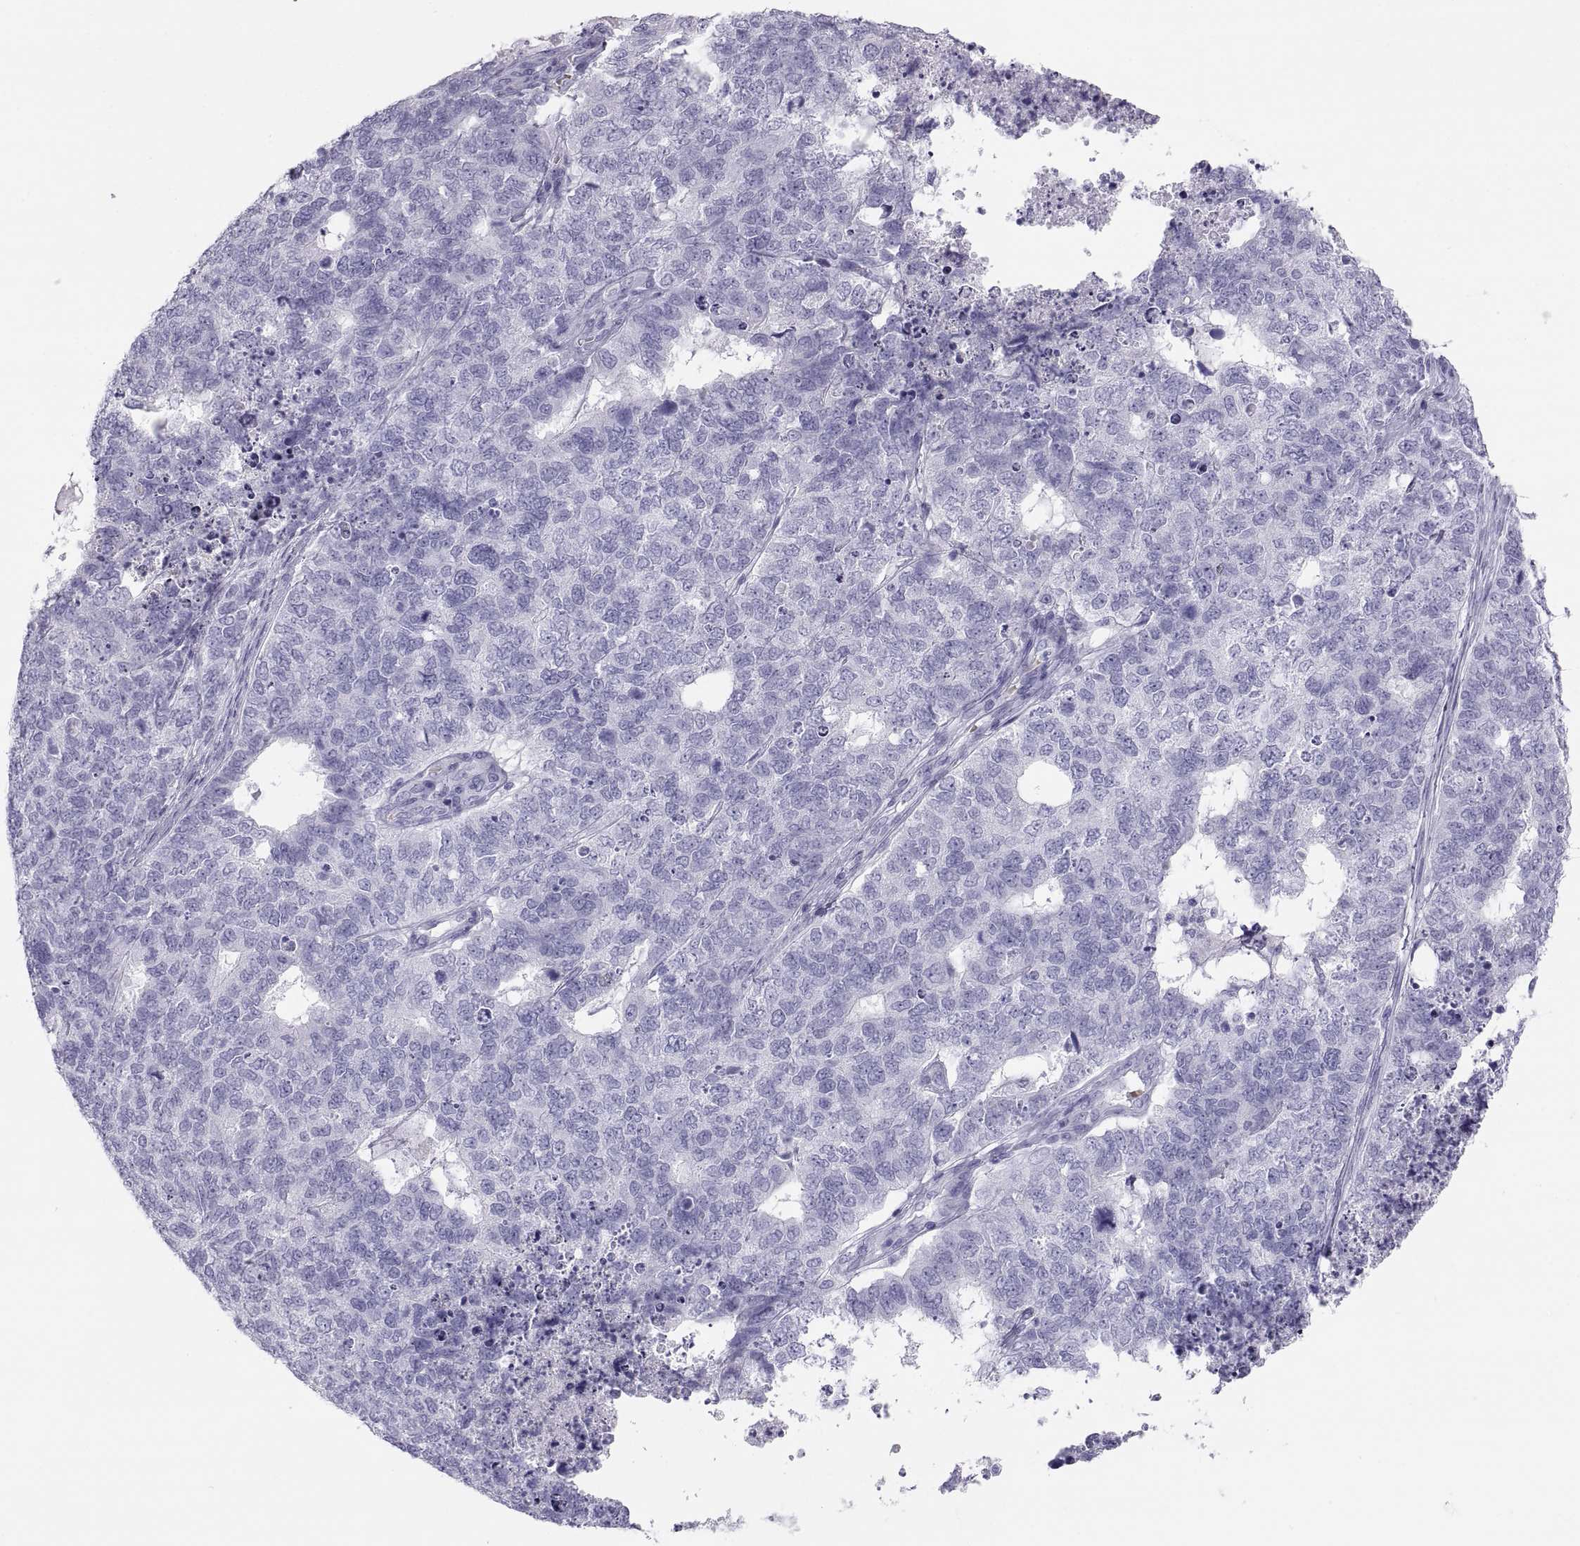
{"staining": {"intensity": "negative", "quantity": "none", "location": "none"}, "tissue": "cervical cancer", "cell_type": "Tumor cells", "image_type": "cancer", "snomed": [{"axis": "morphology", "description": "Squamous cell carcinoma, NOS"}, {"axis": "topography", "description": "Cervix"}], "caption": "Squamous cell carcinoma (cervical) was stained to show a protein in brown. There is no significant positivity in tumor cells. (DAB (3,3'-diaminobenzidine) IHC with hematoxylin counter stain).", "gene": "SEMG1", "patient": {"sex": "female", "age": 63}}